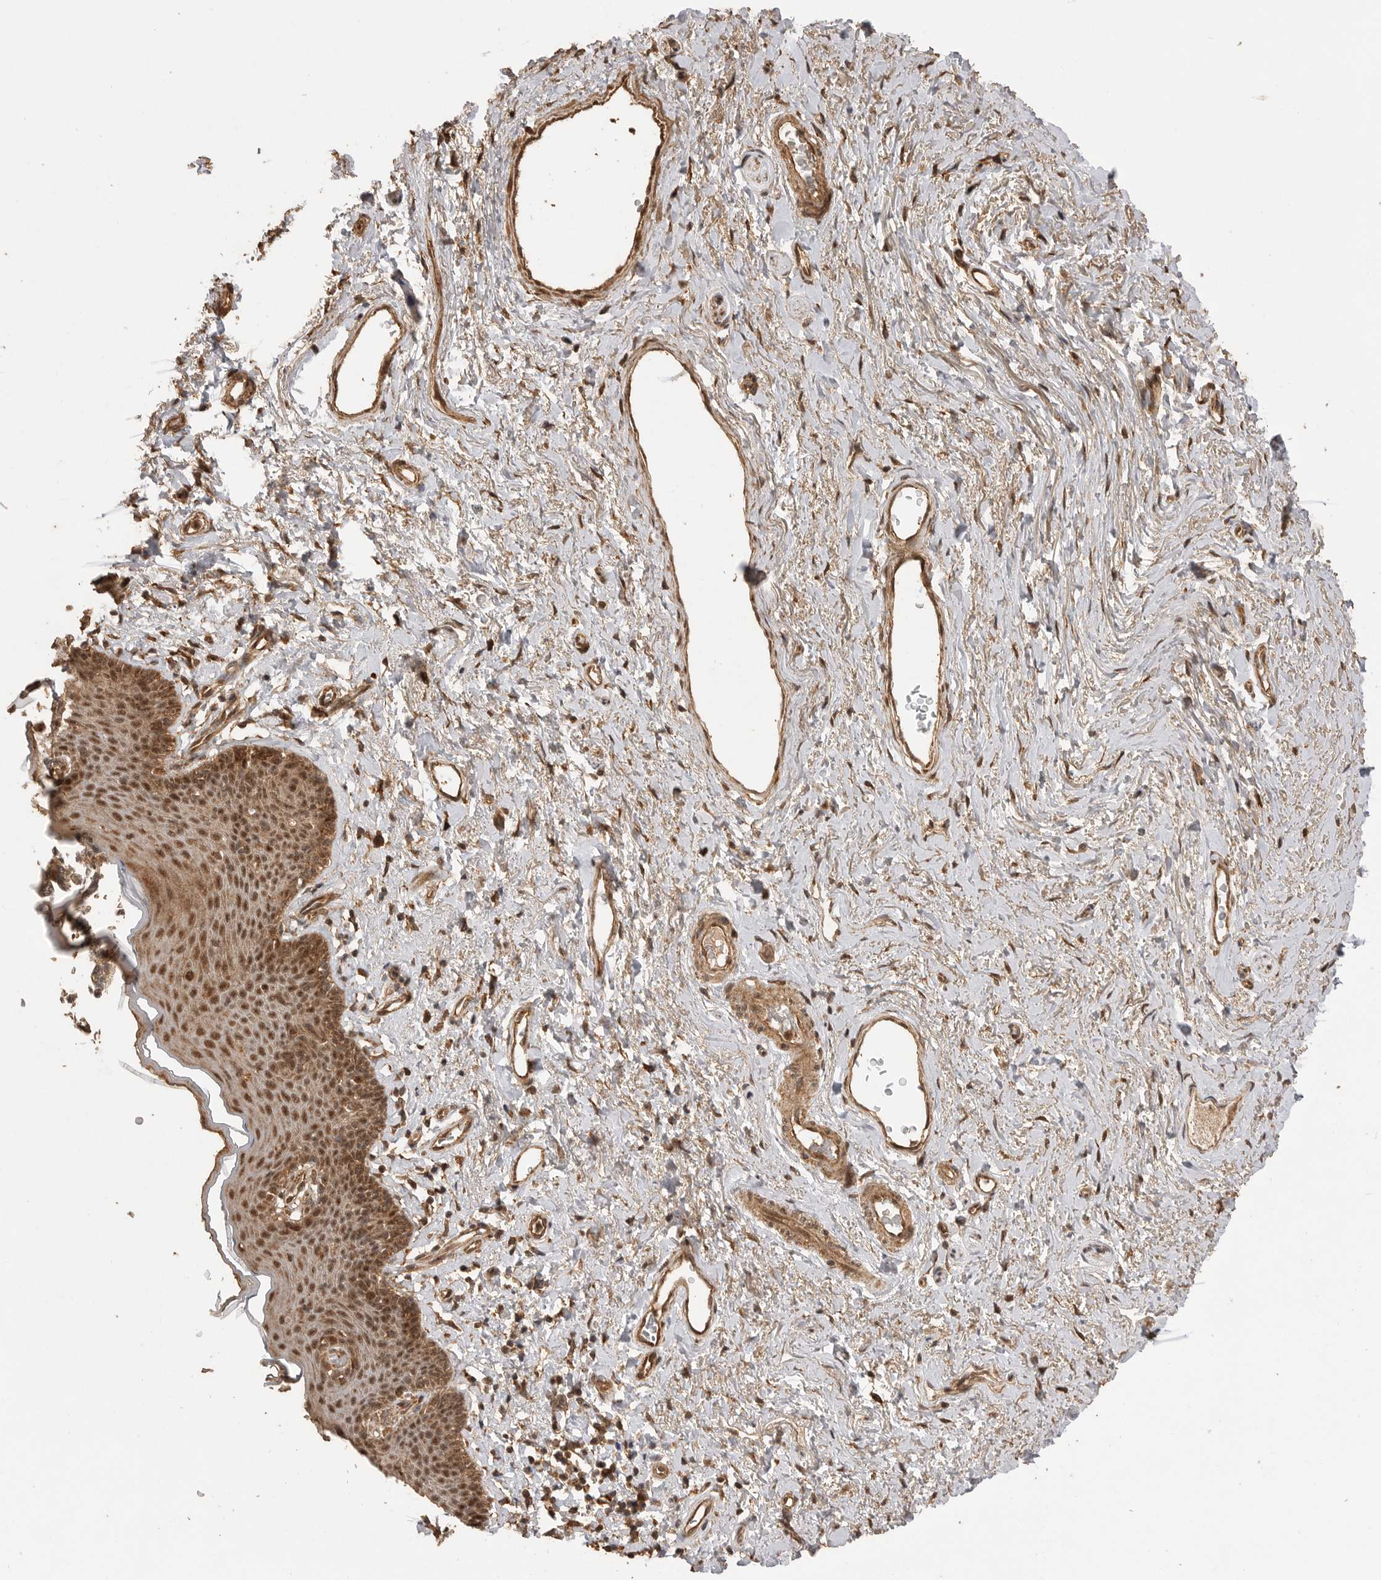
{"staining": {"intensity": "moderate", "quantity": ">75%", "location": "cytoplasmic/membranous,nuclear"}, "tissue": "skin", "cell_type": "Epidermal cells", "image_type": "normal", "snomed": [{"axis": "morphology", "description": "Normal tissue, NOS"}, {"axis": "topography", "description": "Vulva"}], "caption": "IHC of unremarkable human skin reveals medium levels of moderate cytoplasmic/membranous,nuclear positivity in approximately >75% of epidermal cells.", "gene": "BOC", "patient": {"sex": "female", "age": 66}}